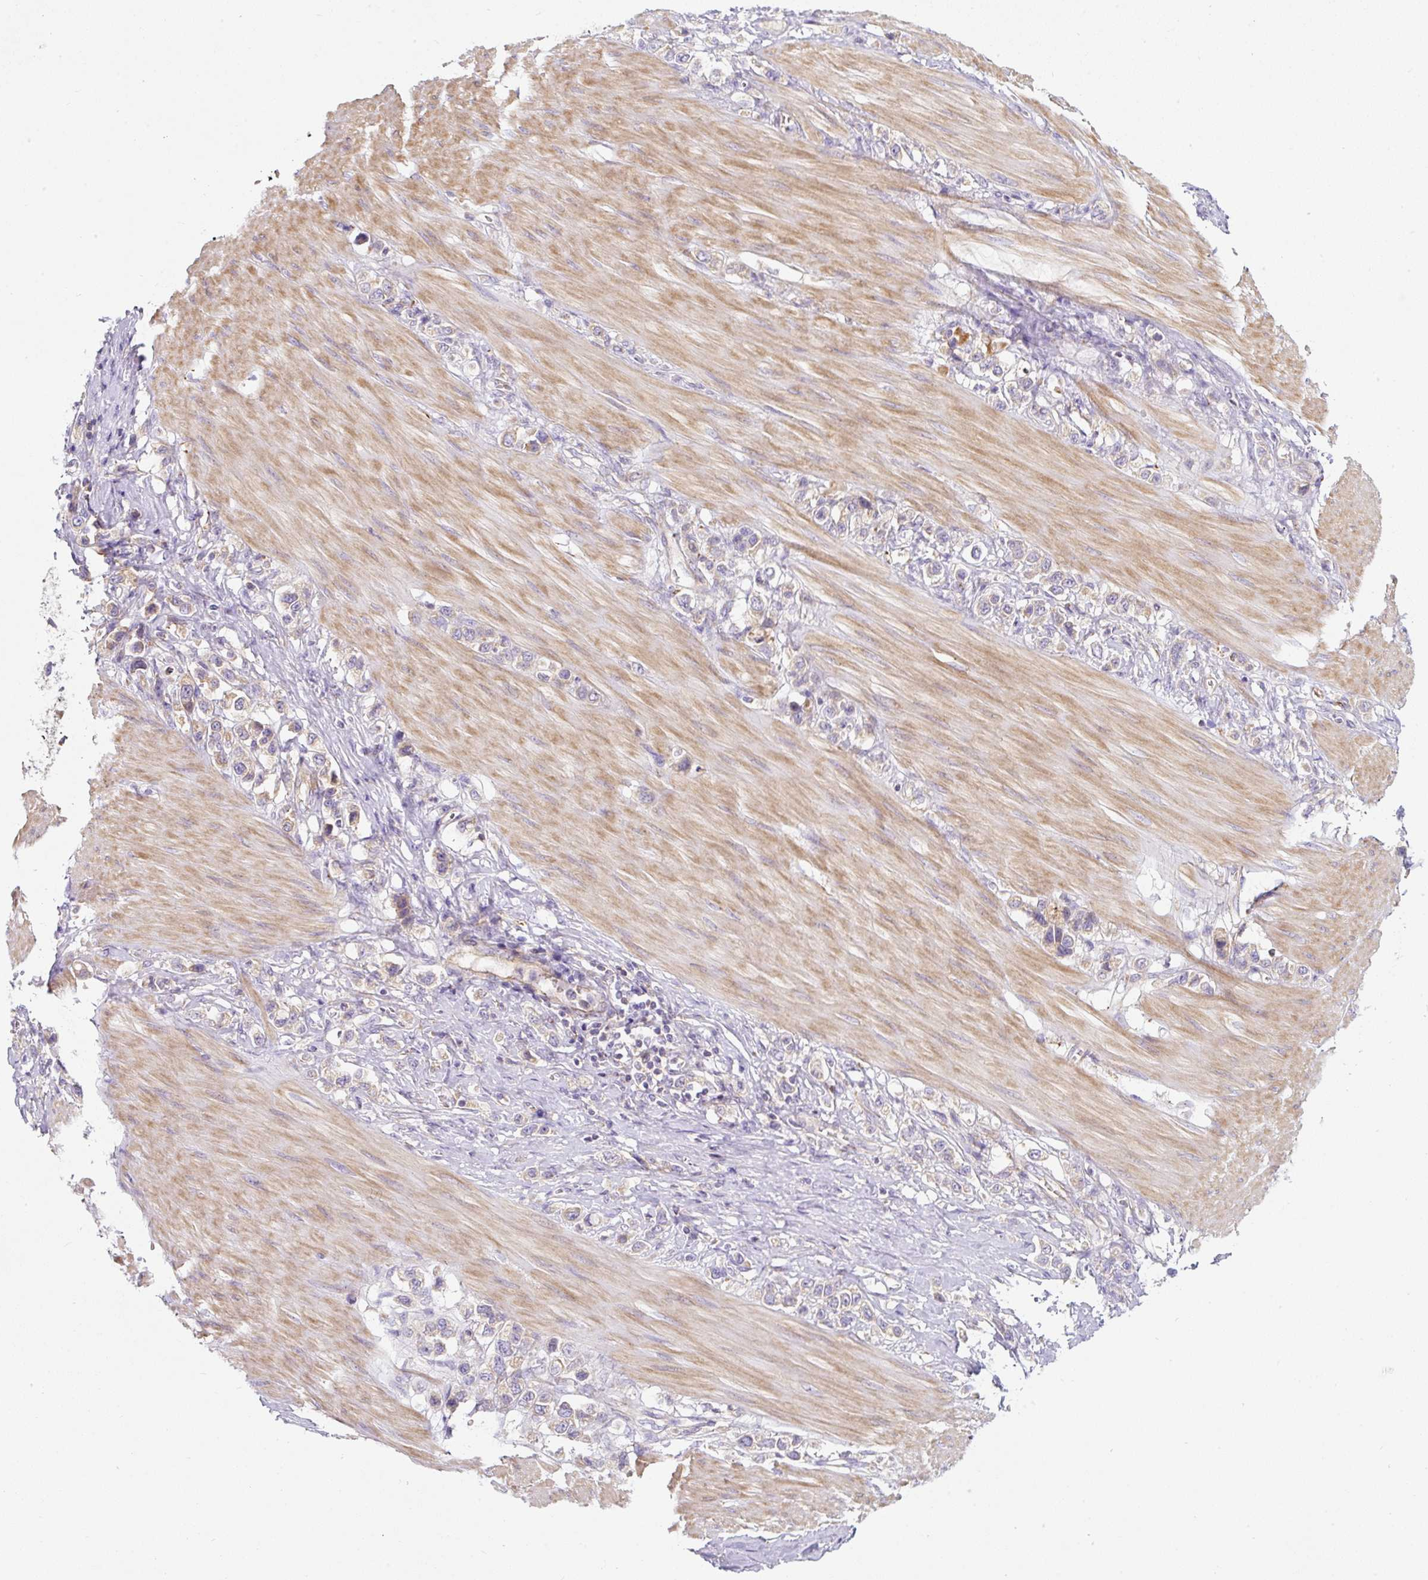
{"staining": {"intensity": "negative", "quantity": "none", "location": "none"}, "tissue": "stomach cancer", "cell_type": "Tumor cells", "image_type": "cancer", "snomed": [{"axis": "morphology", "description": "Adenocarcinoma, NOS"}, {"axis": "topography", "description": "Stomach"}], "caption": "Immunohistochemistry (IHC) histopathology image of stomach adenocarcinoma stained for a protein (brown), which displays no staining in tumor cells. (DAB IHC, high magnification).", "gene": "ERAP2", "patient": {"sex": "female", "age": 65}}